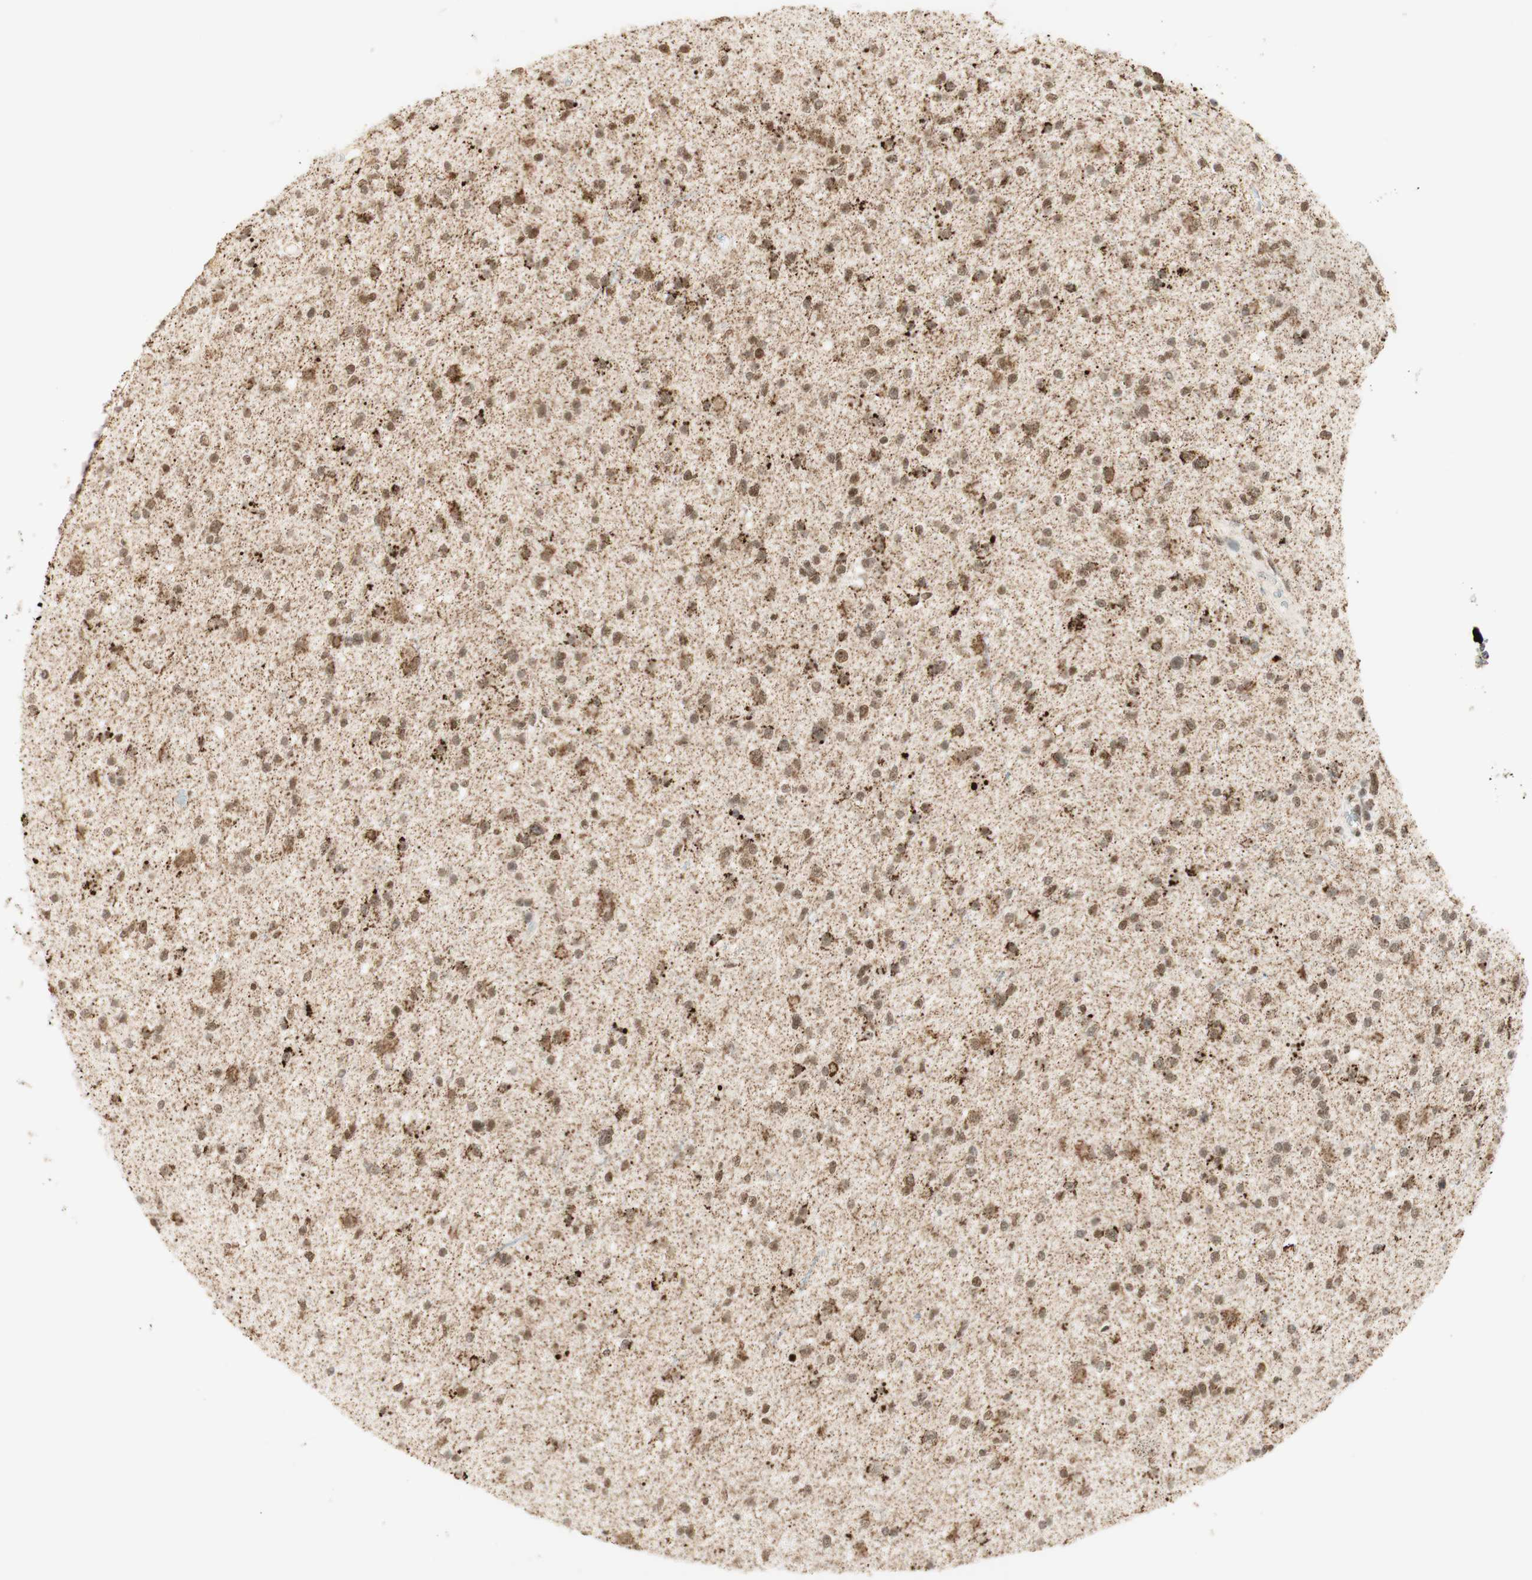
{"staining": {"intensity": "moderate", "quantity": ">75%", "location": "cytoplasmic/membranous,nuclear"}, "tissue": "glioma", "cell_type": "Tumor cells", "image_type": "cancer", "snomed": [{"axis": "morphology", "description": "Glioma, malignant, High grade"}, {"axis": "topography", "description": "Brain"}], "caption": "Brown immunohistochemical staining in human glioma exhibits moderate cytoplasmic/membranous and nuclear staining in about >75% of tumor cells.", "gene": "ZNF782", "patient": {"sex": "male", "age": 33}}